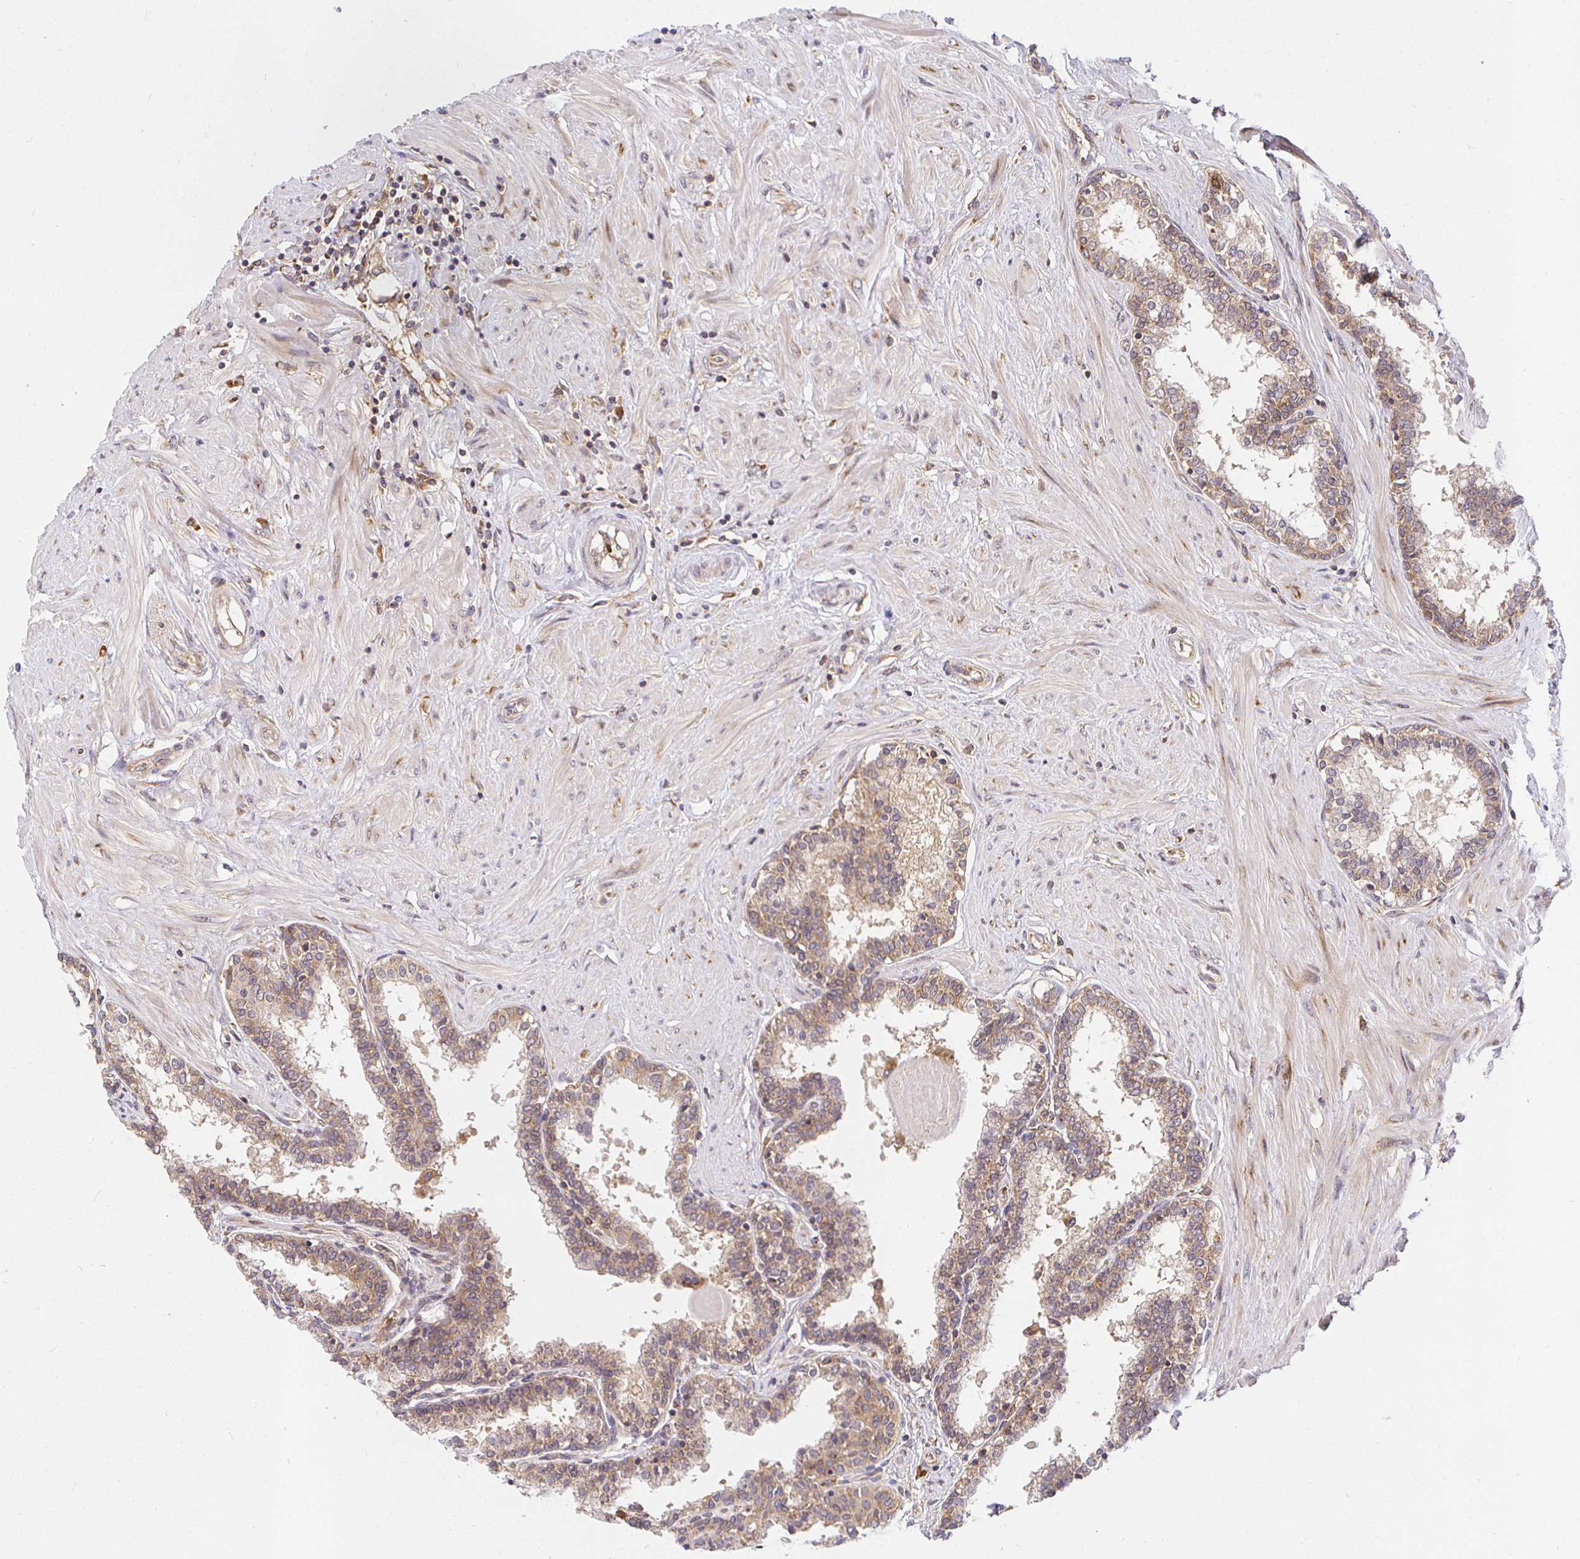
{"staining": {"intensity": "weak", "quantity": "25%-75%", "location": "cytoplasmic/membranous"}, "tissue": "prostate", "cell_type": "Glandular cells", "image_type": "normal", "snomed": [{"axis": "morphology", "description": "Normal tissue, NOS"}, {"axis": "topography", "description": "Prostate"}], "caption": "High-power microscopy captured an immunohistochemistry (IHC) image of benign prostate, revealing weak cytoplasmic/membranous staining in about 25%-75% of glandular cells. (Stains: DAB in brown, nuclei in blue, Microscopy: brightfield microscopy at high magnification).", "gene": "IRAK1", "patient": {"sex": "male", "age": 55}}